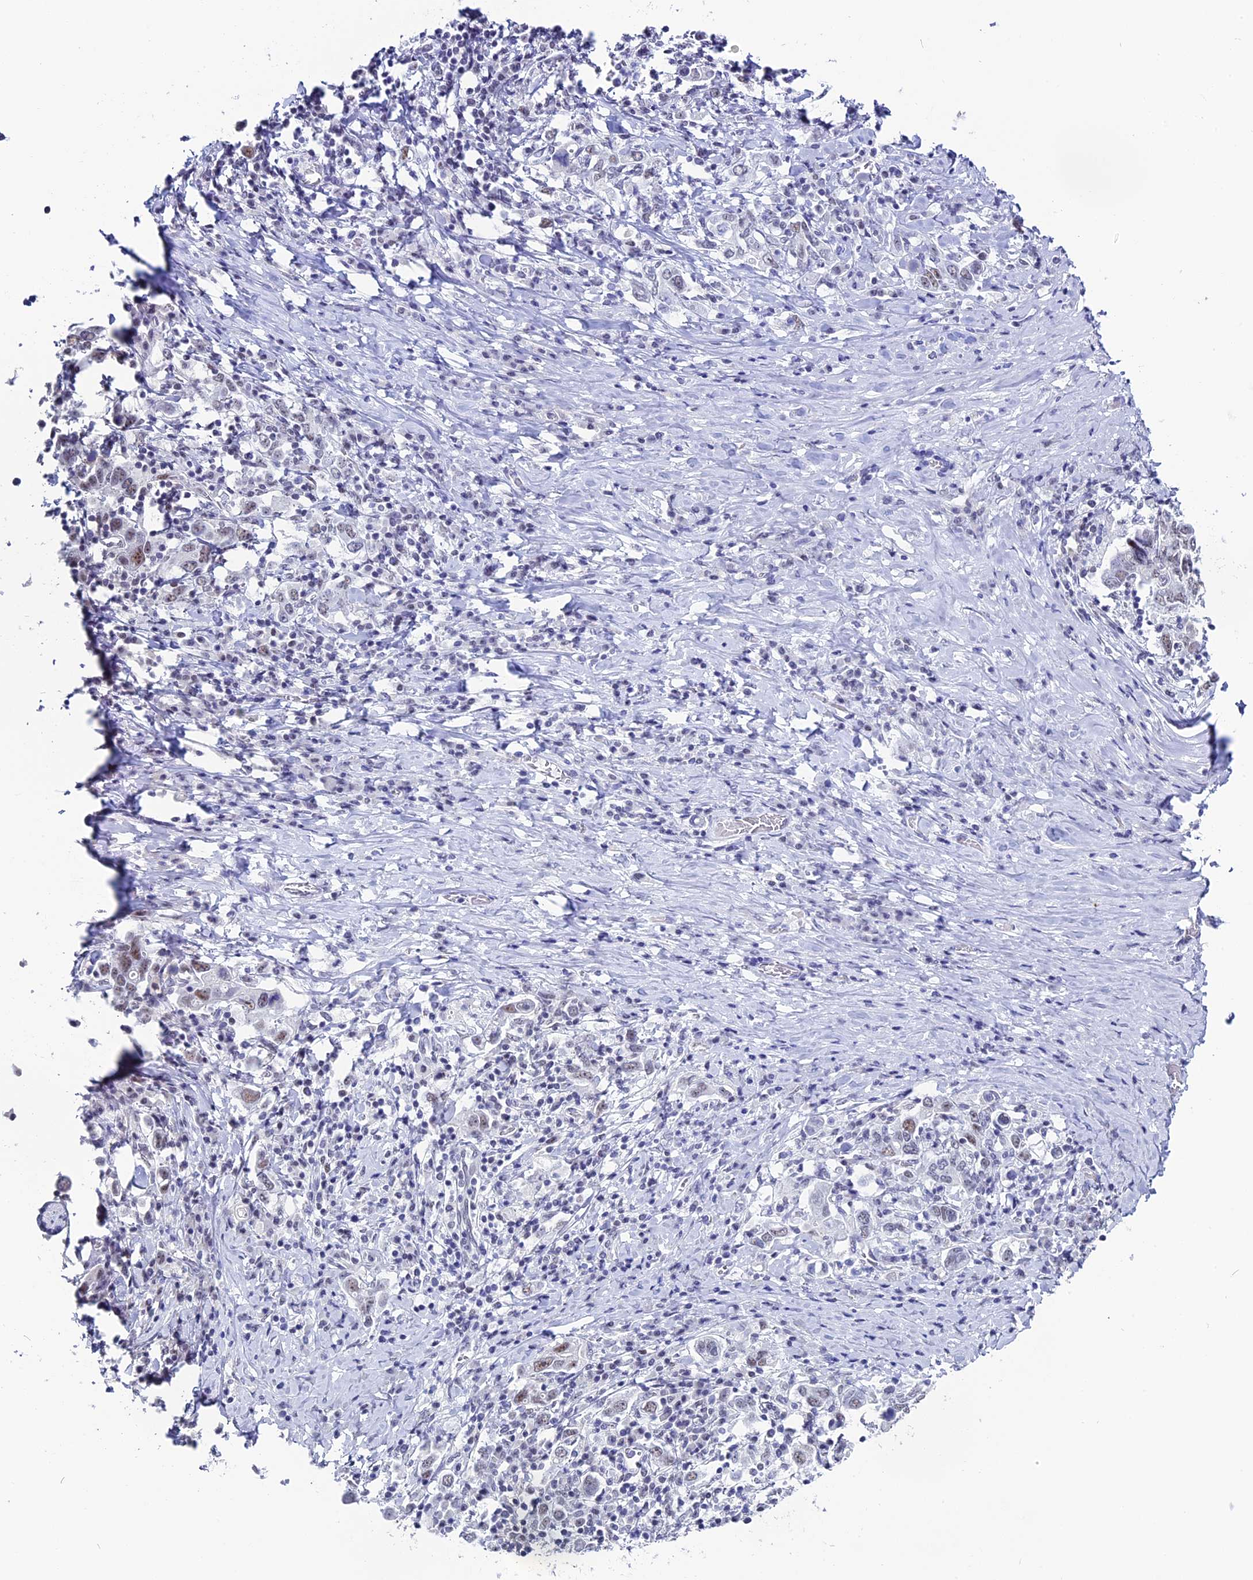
{"staining": {"intensity": "weak", "quantity": "<25%", "location": "nuclear"}, "tissue": "stomach cancer", "cell_type": "Tumor cells", "image_type": "cancer", "snomed": [{"axis": "morphology", "description": "Adenocarcinoma, NOS"}, {"axis": "topography", "description": "Stomach, upper"}, {"axis": "topography", "description": "Stomach"}], "caption": "Immunohistochemical staining of stomach adenocarcinoma displays no significant positivity in tumor cells.", "gene": "CD2BP2", "patient": {"sex": "male", "age": 62}}